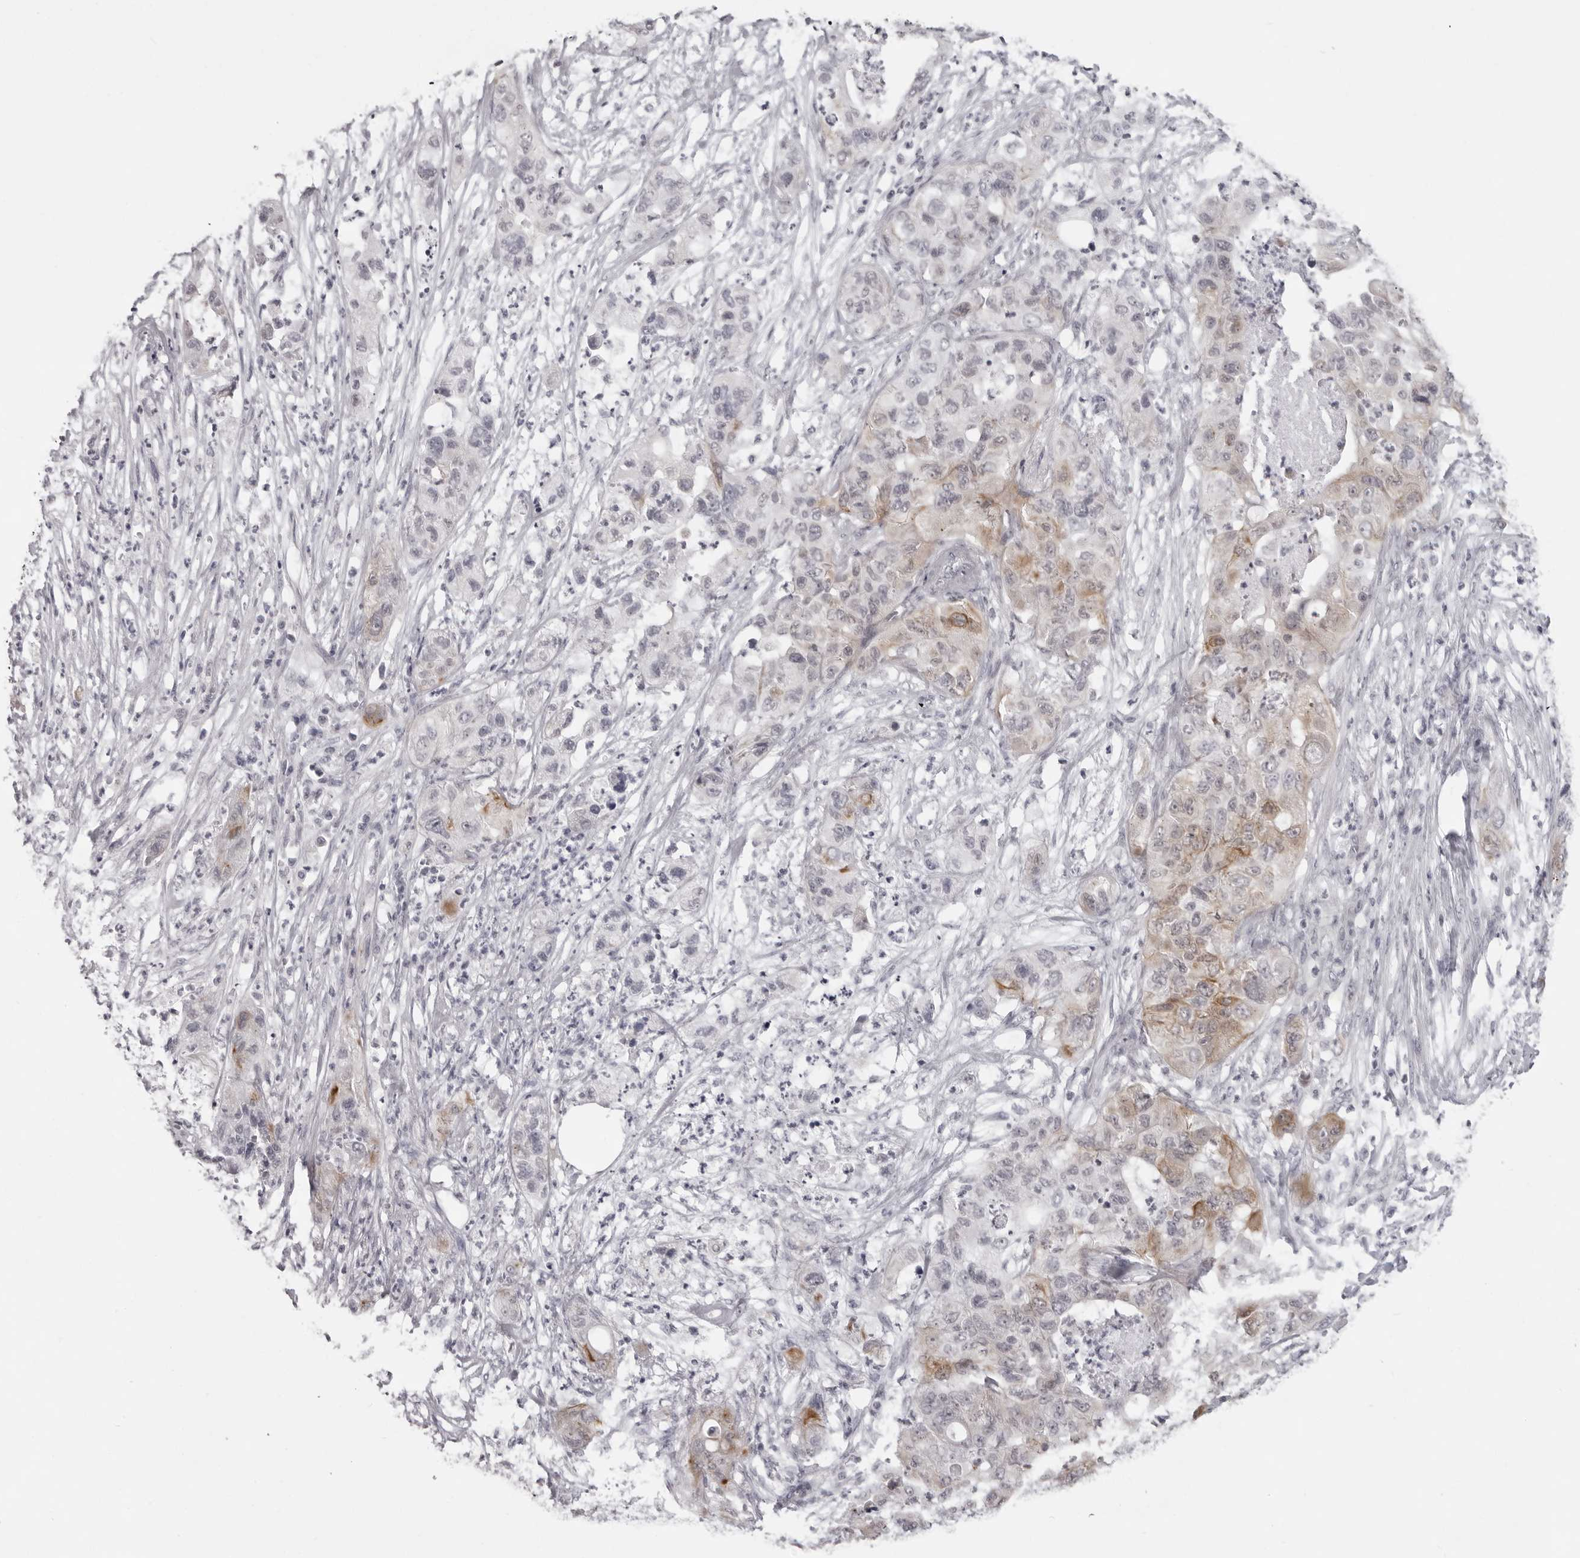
{"staining": {"intensity": "moderate", "quantity": "<25%", "location": "cytoplasmic/membranous"}, "tissue": "pancreatic cancer", "cell_type": "Tumor cells", "image_type": "cancer", "snomed": [{"axis": "morphology", "description": "Adenocarcinoma, NOS"}, {"axis": "topography", "description": "Pancreas"}], "caption": "This is an image of immunohistochemistry (IHC) staining of pancreatic cancer (adenocarcinoma), which shows moderate expression in the cytoplasmic/membranous of tumor cells.", "gene": "NUDT18", "patient": {"sex": "female", "age": 78}}